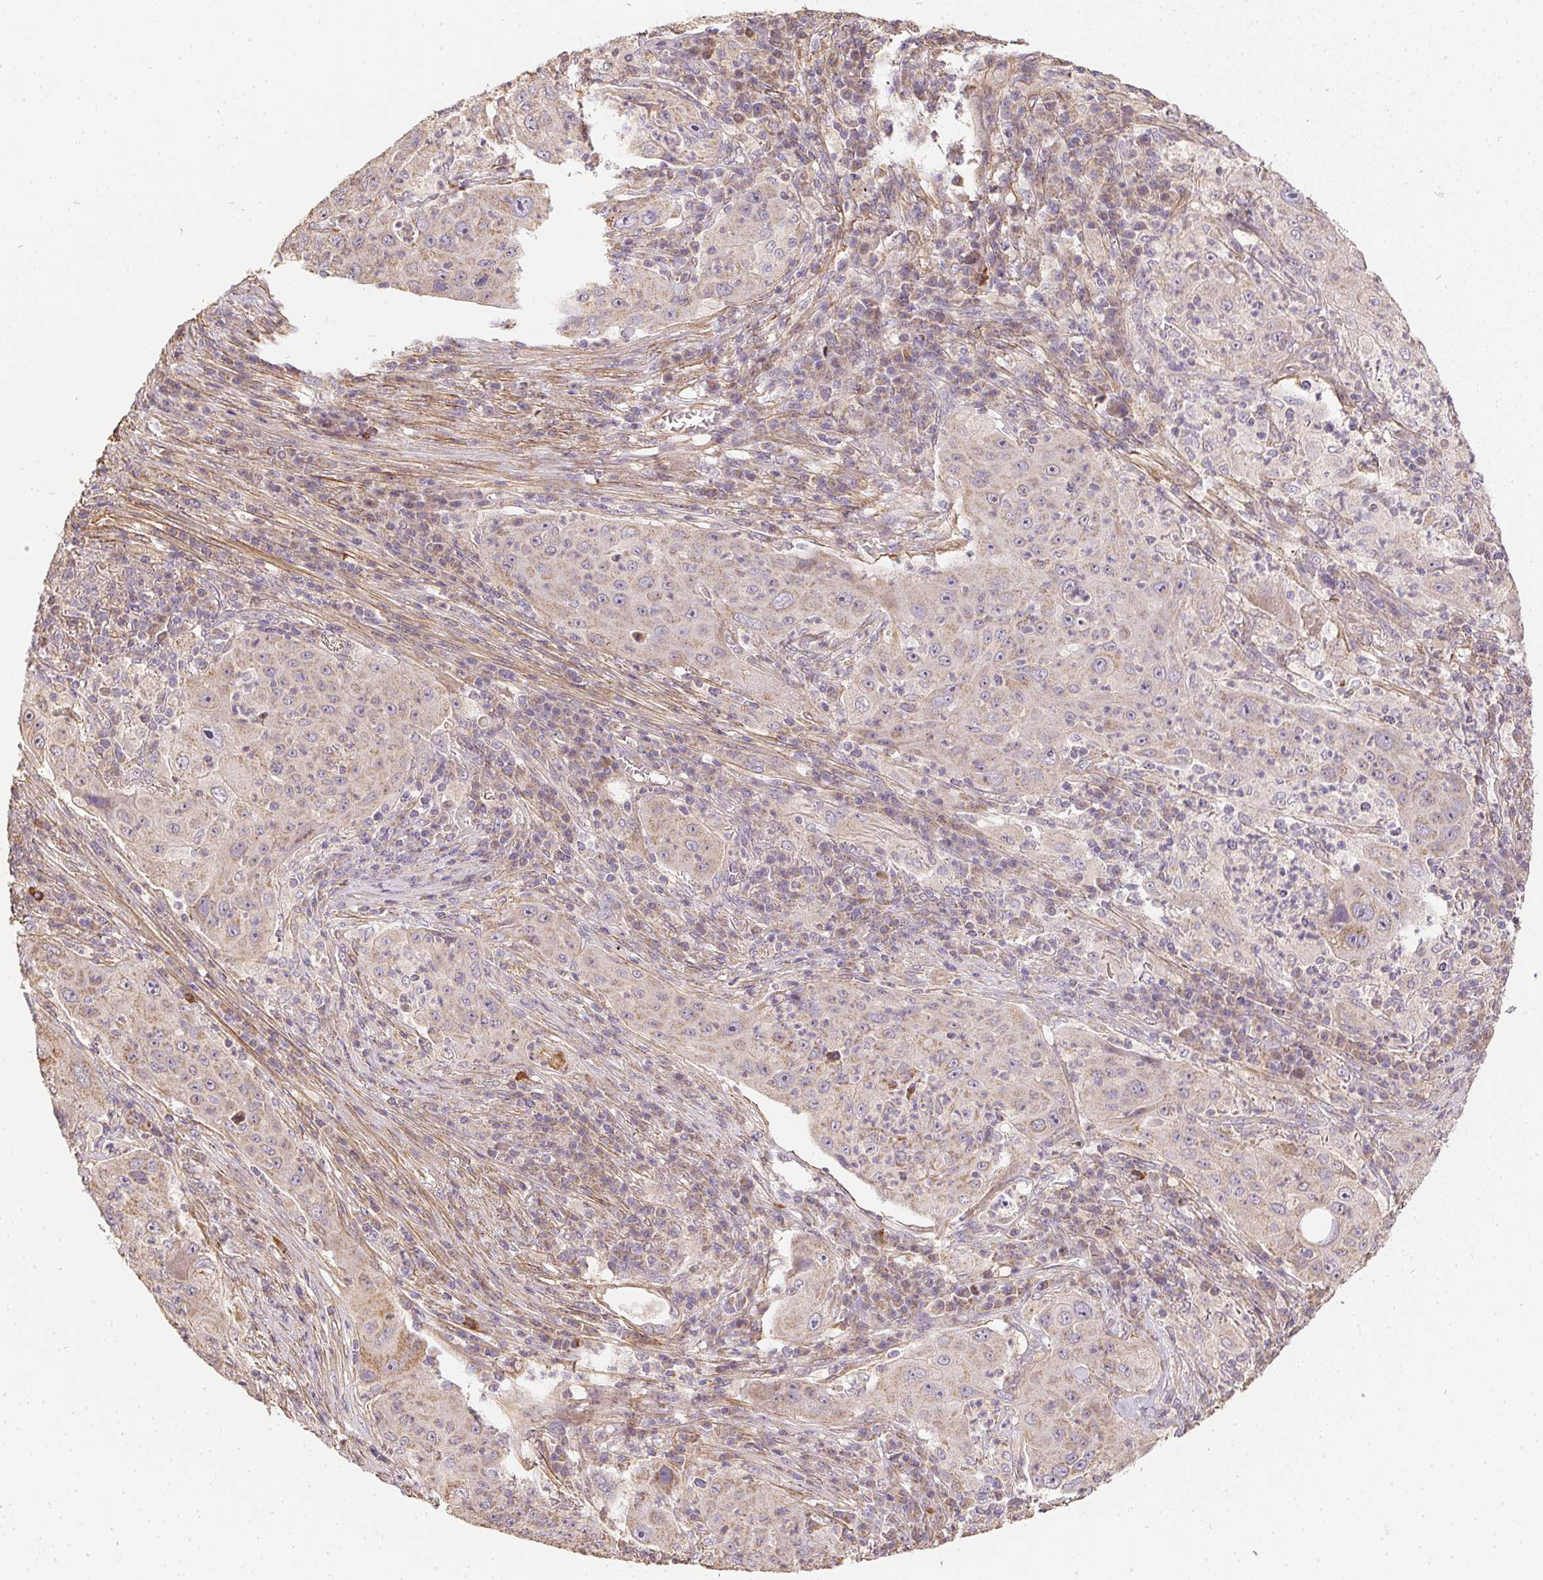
{"staining": {"intensity": "weak", "quantity": "<25%", "location": "cytoplasmic/membranous"}, "tissue": "lung cancer", "cell_type": "Tumor cells", "image_type": "cancer", "snomed": [{"axis": "morphology", "description": "Squamous cell carcinoma, NOS"}, {"axis": "topography", "description": "Lung"}], "caption": "Lung cancer was stained to show a protein in brown. There is no significant expression in tumor cells.", "gene": "REV3L", "patient": {"sex": "female", "age": 59}}